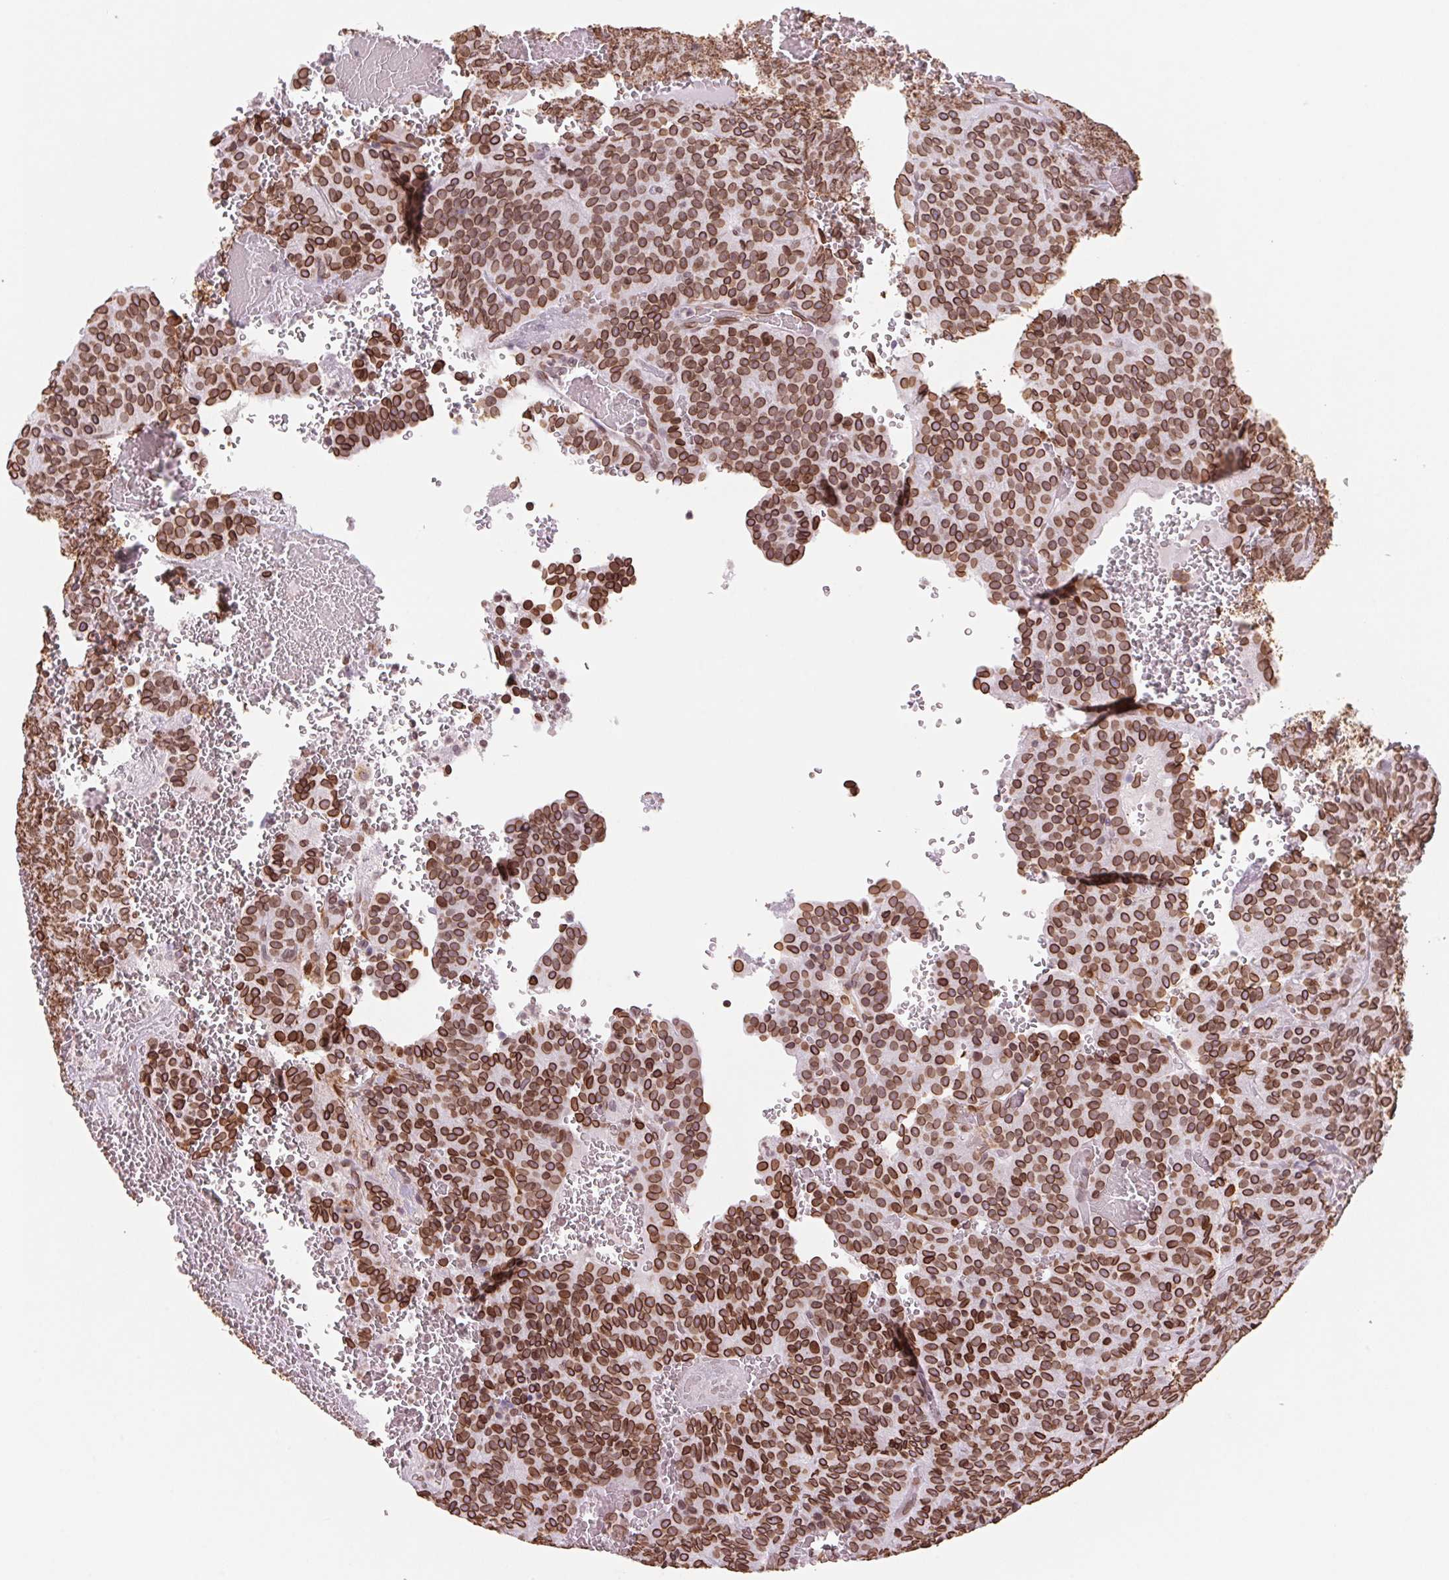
{"staining": {"intensity": "strong", "quantity": ">75%", "location": "cytoplasmic/membranous,nuclear"}, "tissue": "carcinoid", "cell_type": "Tumor cells", "image_type": "cancer", "snomed": [{"axis": "morphology", "description": "Carcinoid, malignant, NOS"}, {"axis": "topography", "description": "Lung"}], "caption": "Approximately >75% of tumor cells in human malignant carcinoid exhibit strong cytoplasmic/membranous and nuclear protein expression as visualized by brown immunohistochemical staining.", "gene": "LMNB2", "patient": {"sex": "male", "age": 70}}